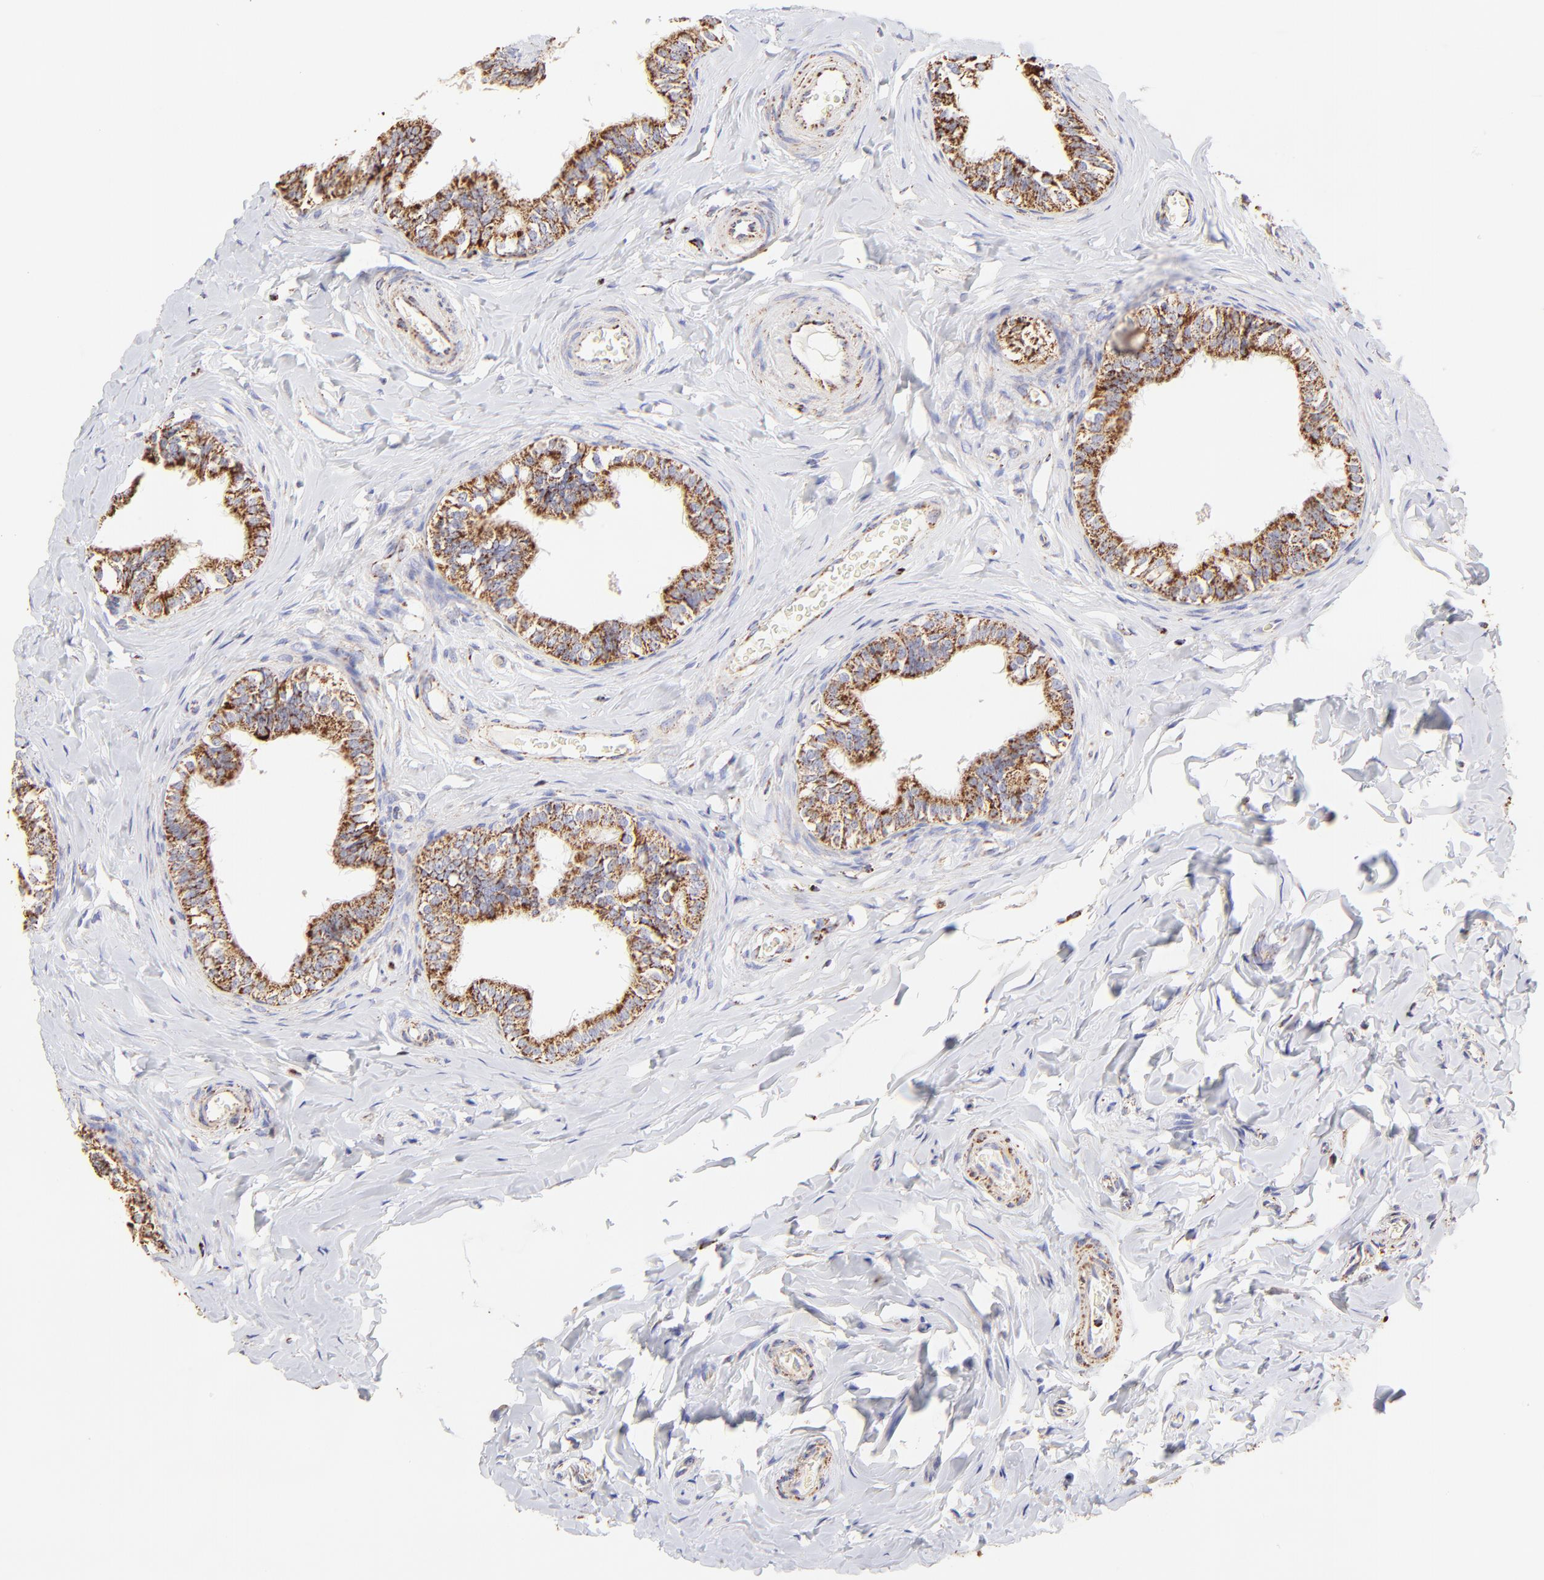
{"staining": {"intensity": "moderate", "quantity": ">75%", "location": "cytoplasmic/membranous"}, "tissue": "epididymis", "cell_type": "Glandular cells", "image_type": "normal", "snomed": [{"axis": "morphology", "description": "Normal tissue, NOS"}, {"axis": "topography", "description": "Soft tissue"}, {"axis": "topography", "description": "Epididymis"}], "caption": "A photomicrograph of epididymis stained for a protein shows moderate cytoplasmic/membranous brown staining in glandular cells. (Stains: DAB in brown, nuclei in blue, Microscopy: brightfield microscopy at high magnification).", "gene": "ECH1", "patient": {"sex": "male", "age": 26}}